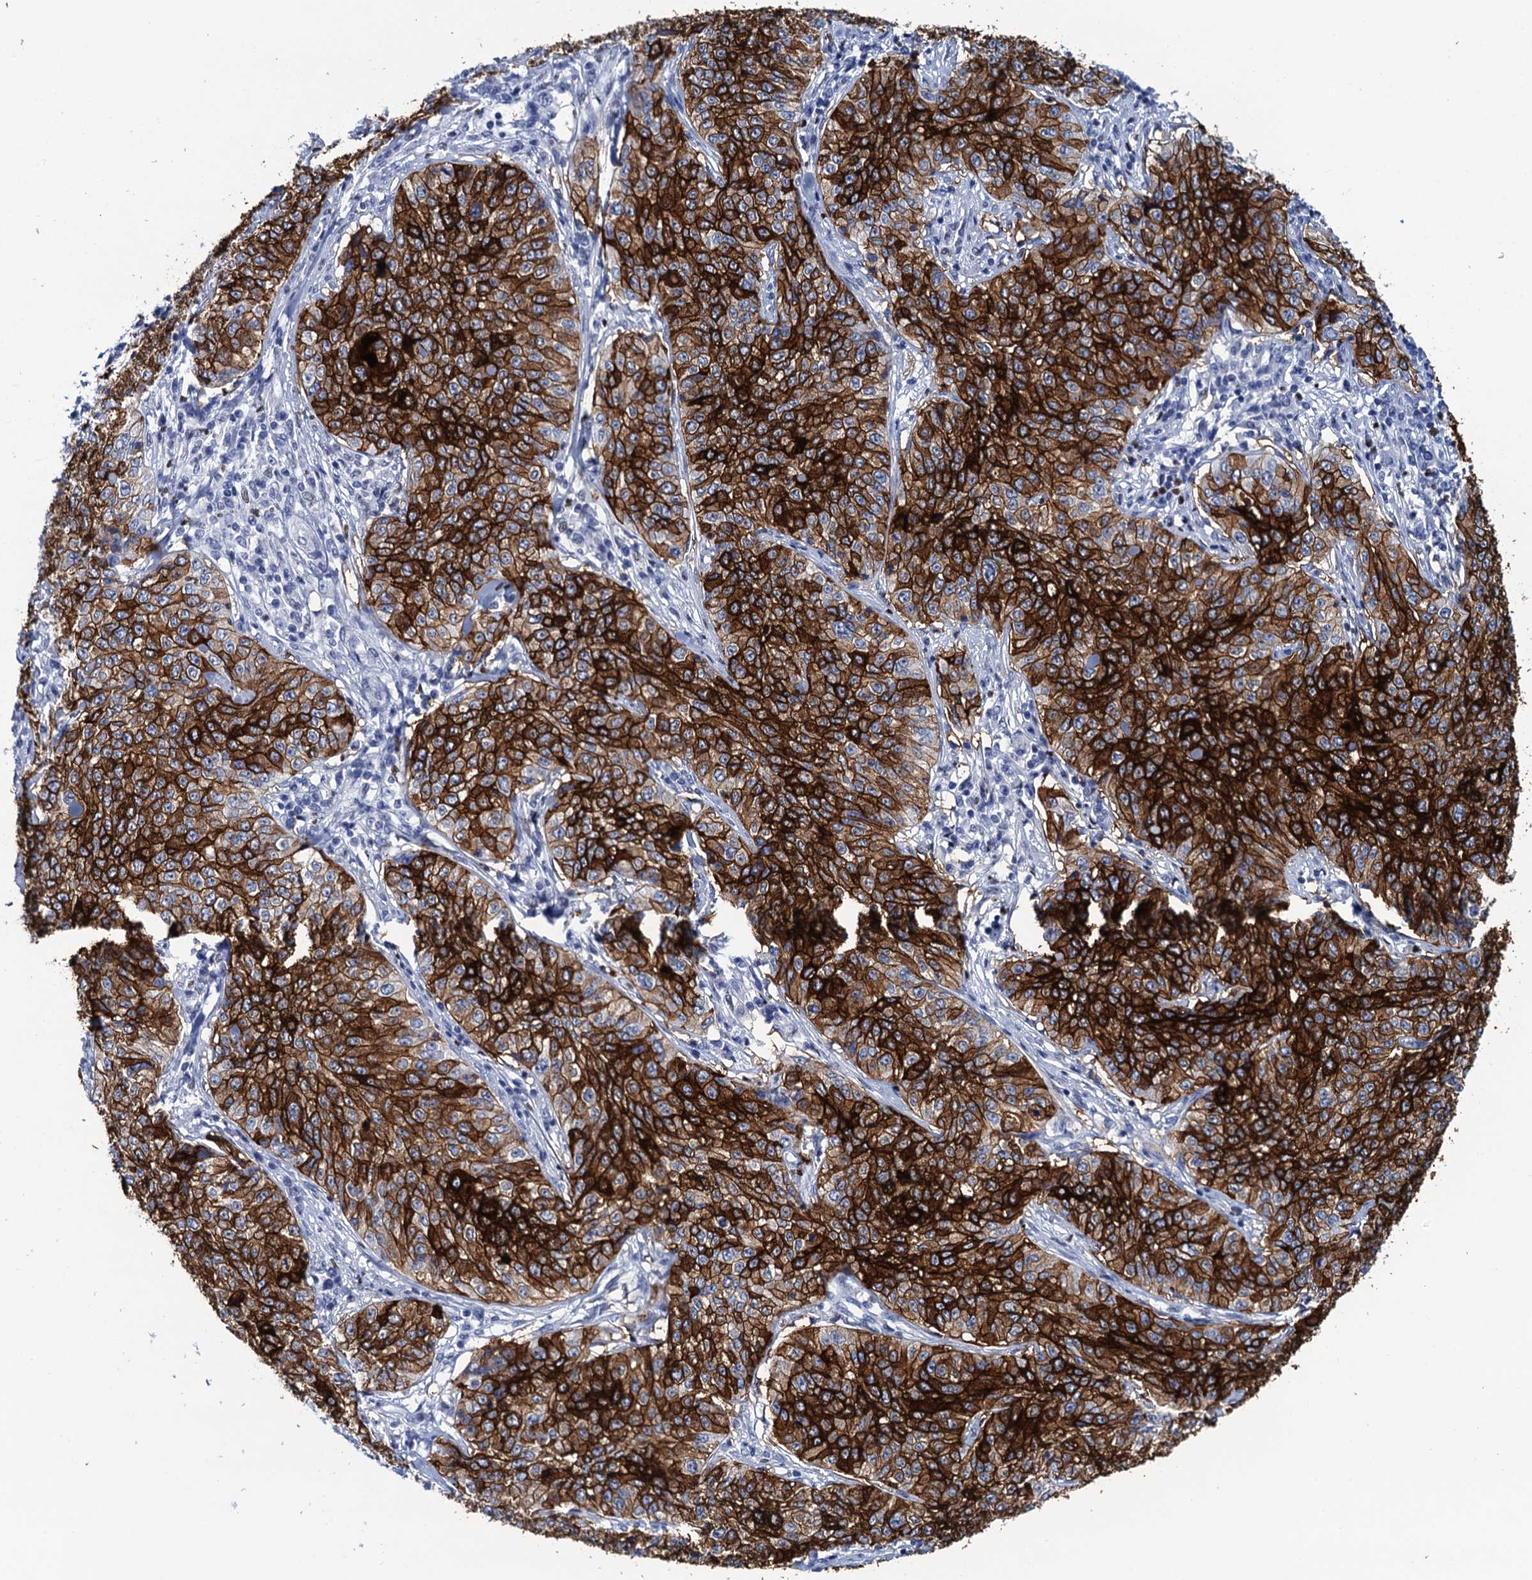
{"staining": {"intensity": "strong", "quantity": ">75%", "location": "cytoplasmic/membranous"}, "tissue": "cervical cancer", "cell_type": "Tumor cells", "image_type": "cancer", "snomed": [{"axis": "morphology", "description": "Squamous cell carcinoma, NOS"}, {"axis": "topography", "description": "Cervix"}], "caption": "Cervical squamous cell carcinoma stained for a protein shows strong cytoplasmic/membranous positivity in tumor cells.", "gene": "RHCG", "patient": {"sex": "female", "age": 35}}